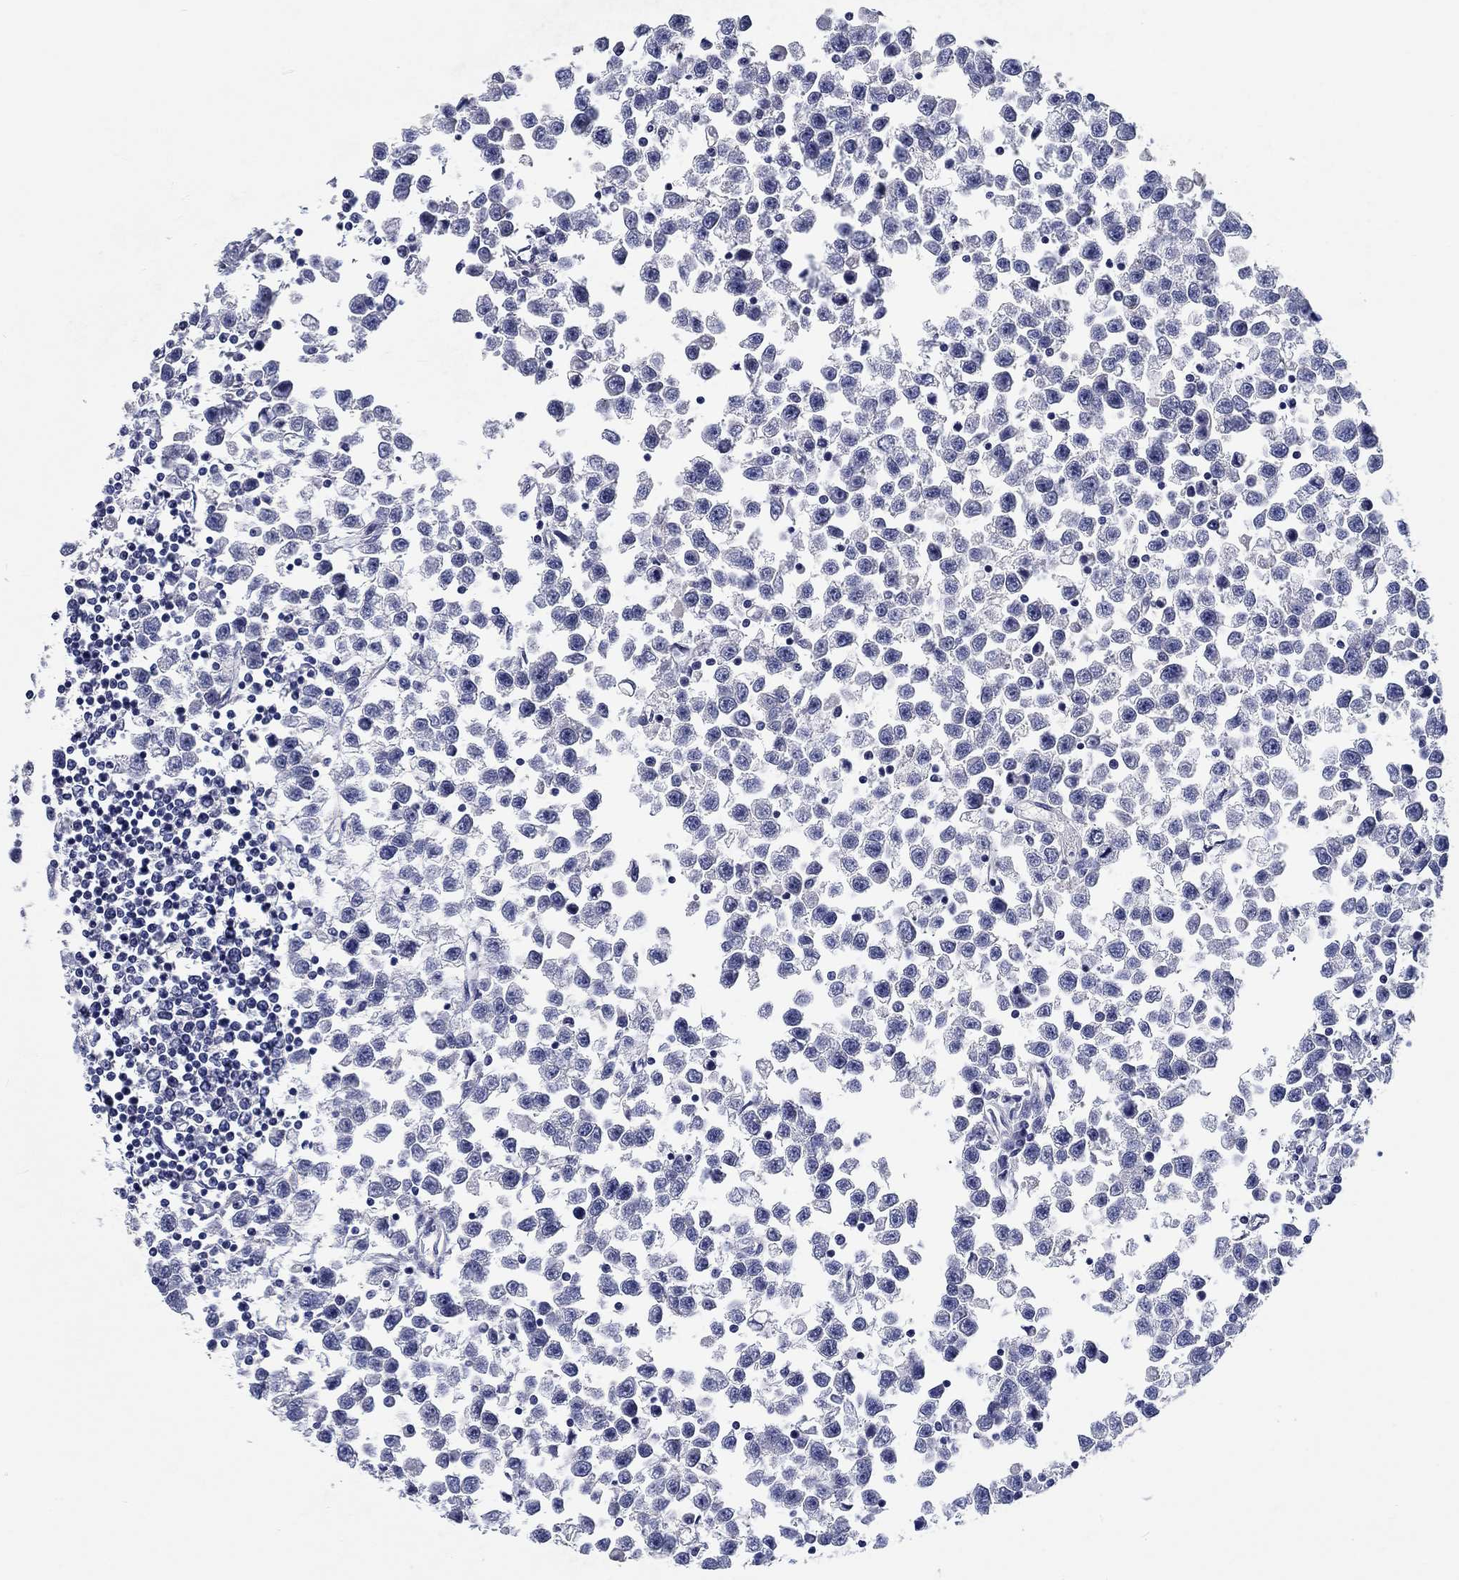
{"staining": {"intensity": "negative", "quantity": "none", "location": "none"}, "tissue": "testis cancer", "cell_type": "Tumor cells", "image_type": "cancer", "snomed": [{"axis": "morphology", "description": "Seminoma, NOS"}, {"axis": "topography", "description": "Testis"}], "caption": "A histopathology image of human testis cancer (seminoma) is negative for staining in tumor cells.", "gene": "GRIN1", "patient": {"sex": "male", "age": 34}}